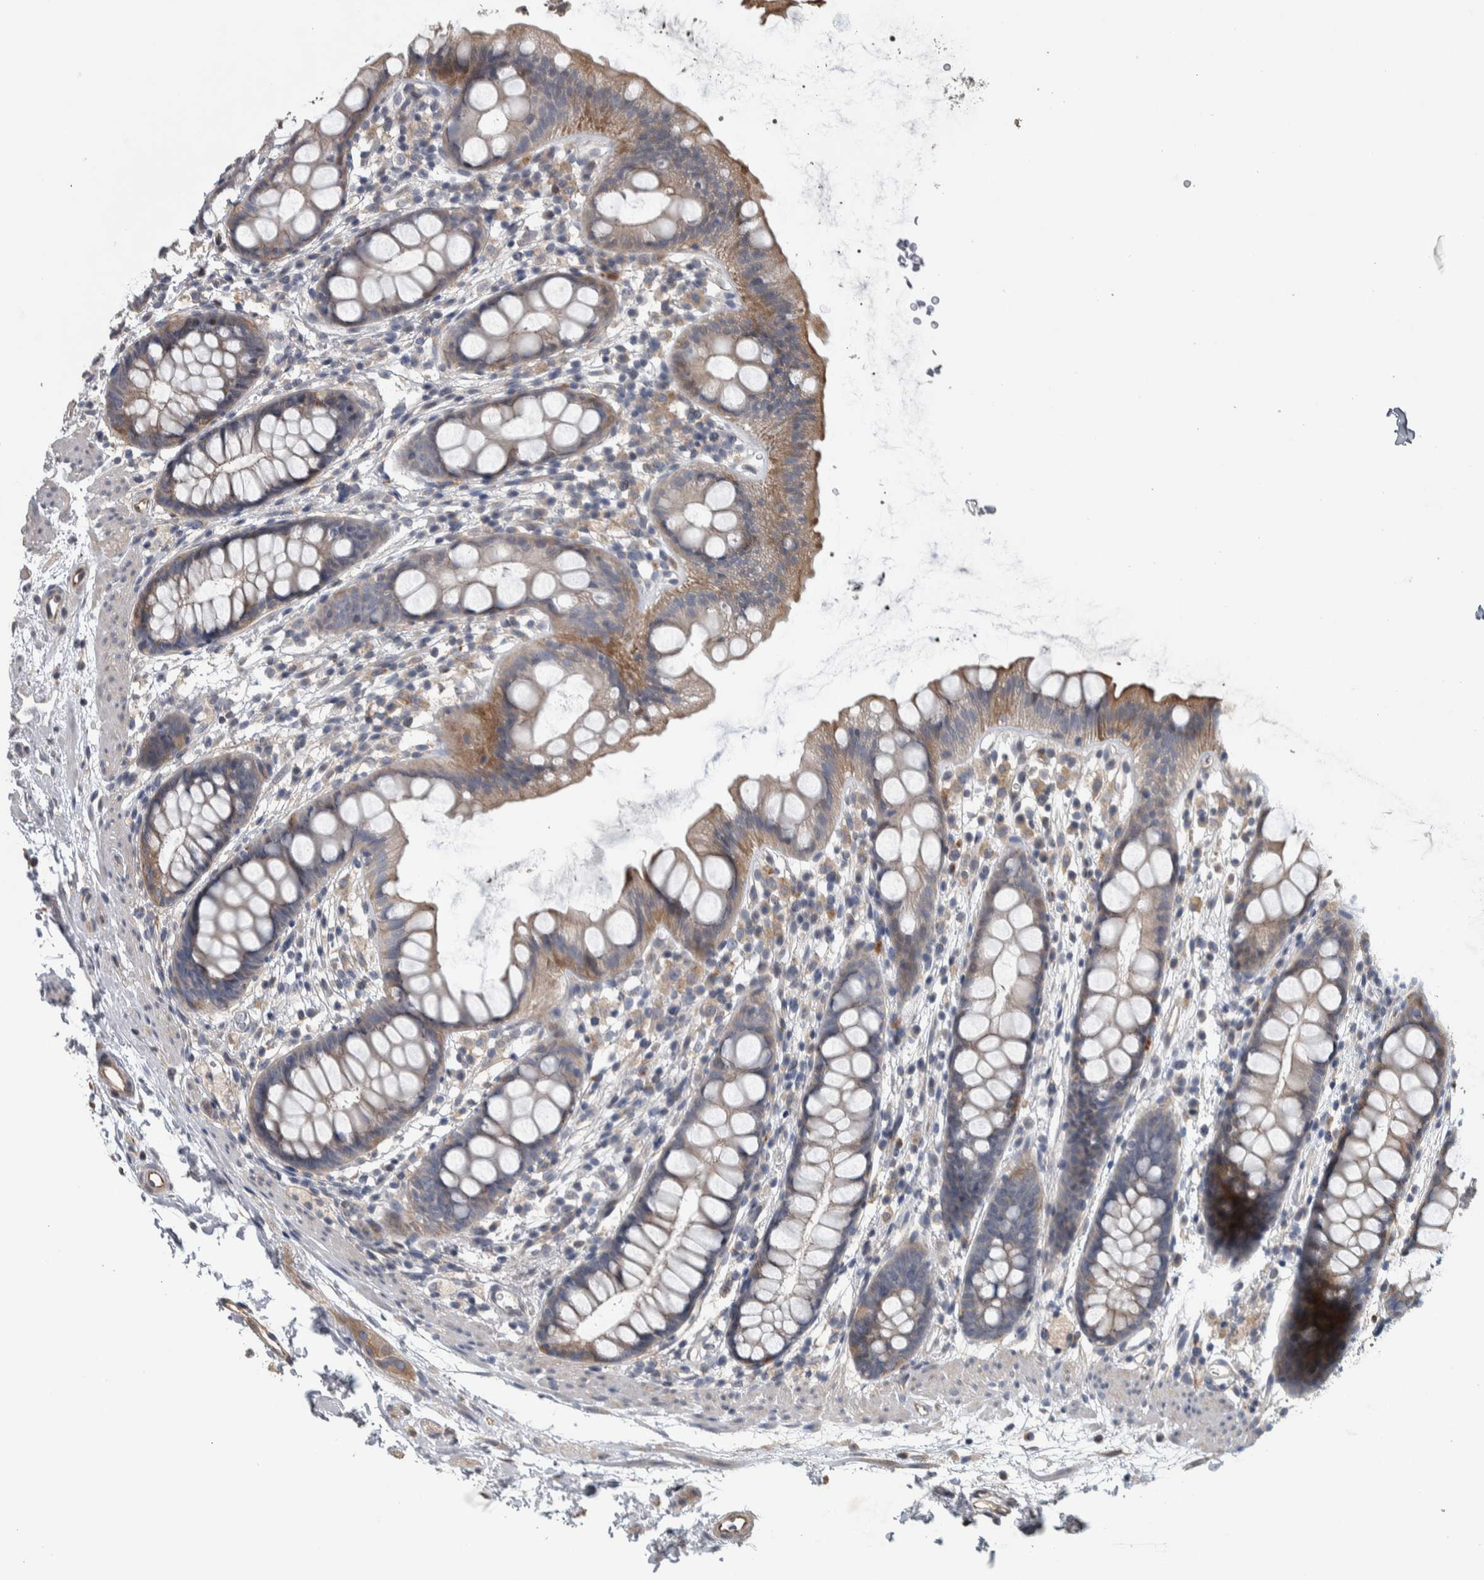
{"staining": {"intensity": "moderate", "quantity": "25%-75%", "location": "cytoplasmic/membranous"}, "tissue": "rectum", "cell_type": "Glandular cells", "image_type": "normal", "snomed": [{"axis": "morphology", "description": "Normal tissue, NOS"}, {"axis": "topography", "description": "Rectum"}], "caption": "The image demonstrates a brown stain indicating the presence of a protein in the cytoplasmic/membranous of glandular cells in rectum. The staining was performed using DAB to visualize the protein expression in brown, while the nuclei were stained in blue with hematoxylin (Magnification: 20x).", "gene": "NT5C2", "patient": {"sex": "female", "age": 65}}